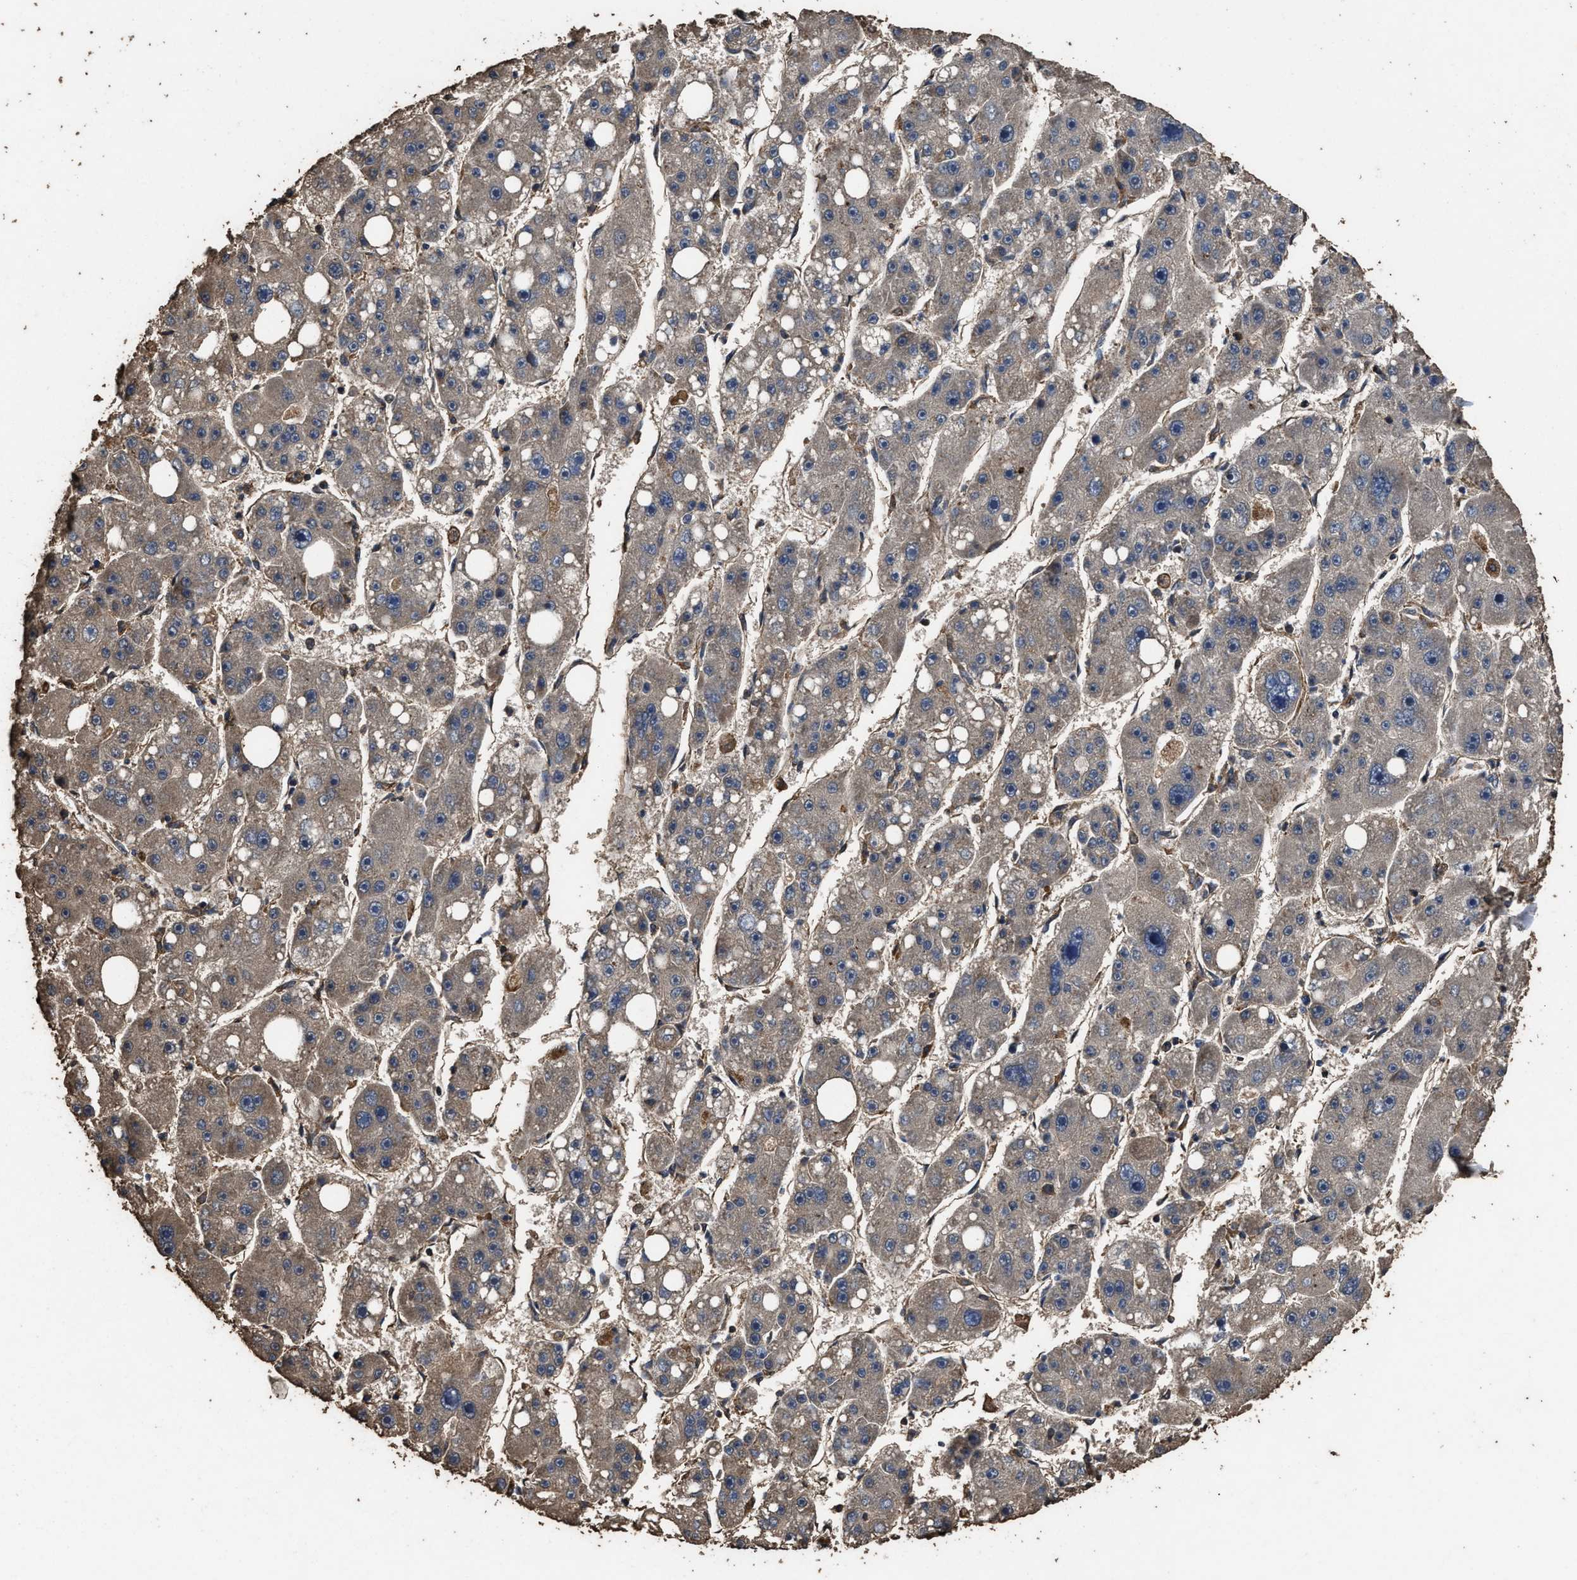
{"staining": {"intensity": "weak", "quantity": "25%-75%", "location": "cytoplasmic/membranous"}, "tissue": "liver cancer", "cell_type": "Tumor cells", "image_type": "cancer", "snomed": [{"axis": "morphology", "description": "Carcinoma, Hepatocellular, NOS"}, {"axis": "topography", "description": "Liver"}], "caption": "Human hepatocellular carcinoma (liver) stained for a protein (brown) displays weak cytoplasmic/membranous positive positivity in about 25%-75% of tumor cells.", "gene": "ZMYND19", "patient": {"sex": "female", "age": 61}}